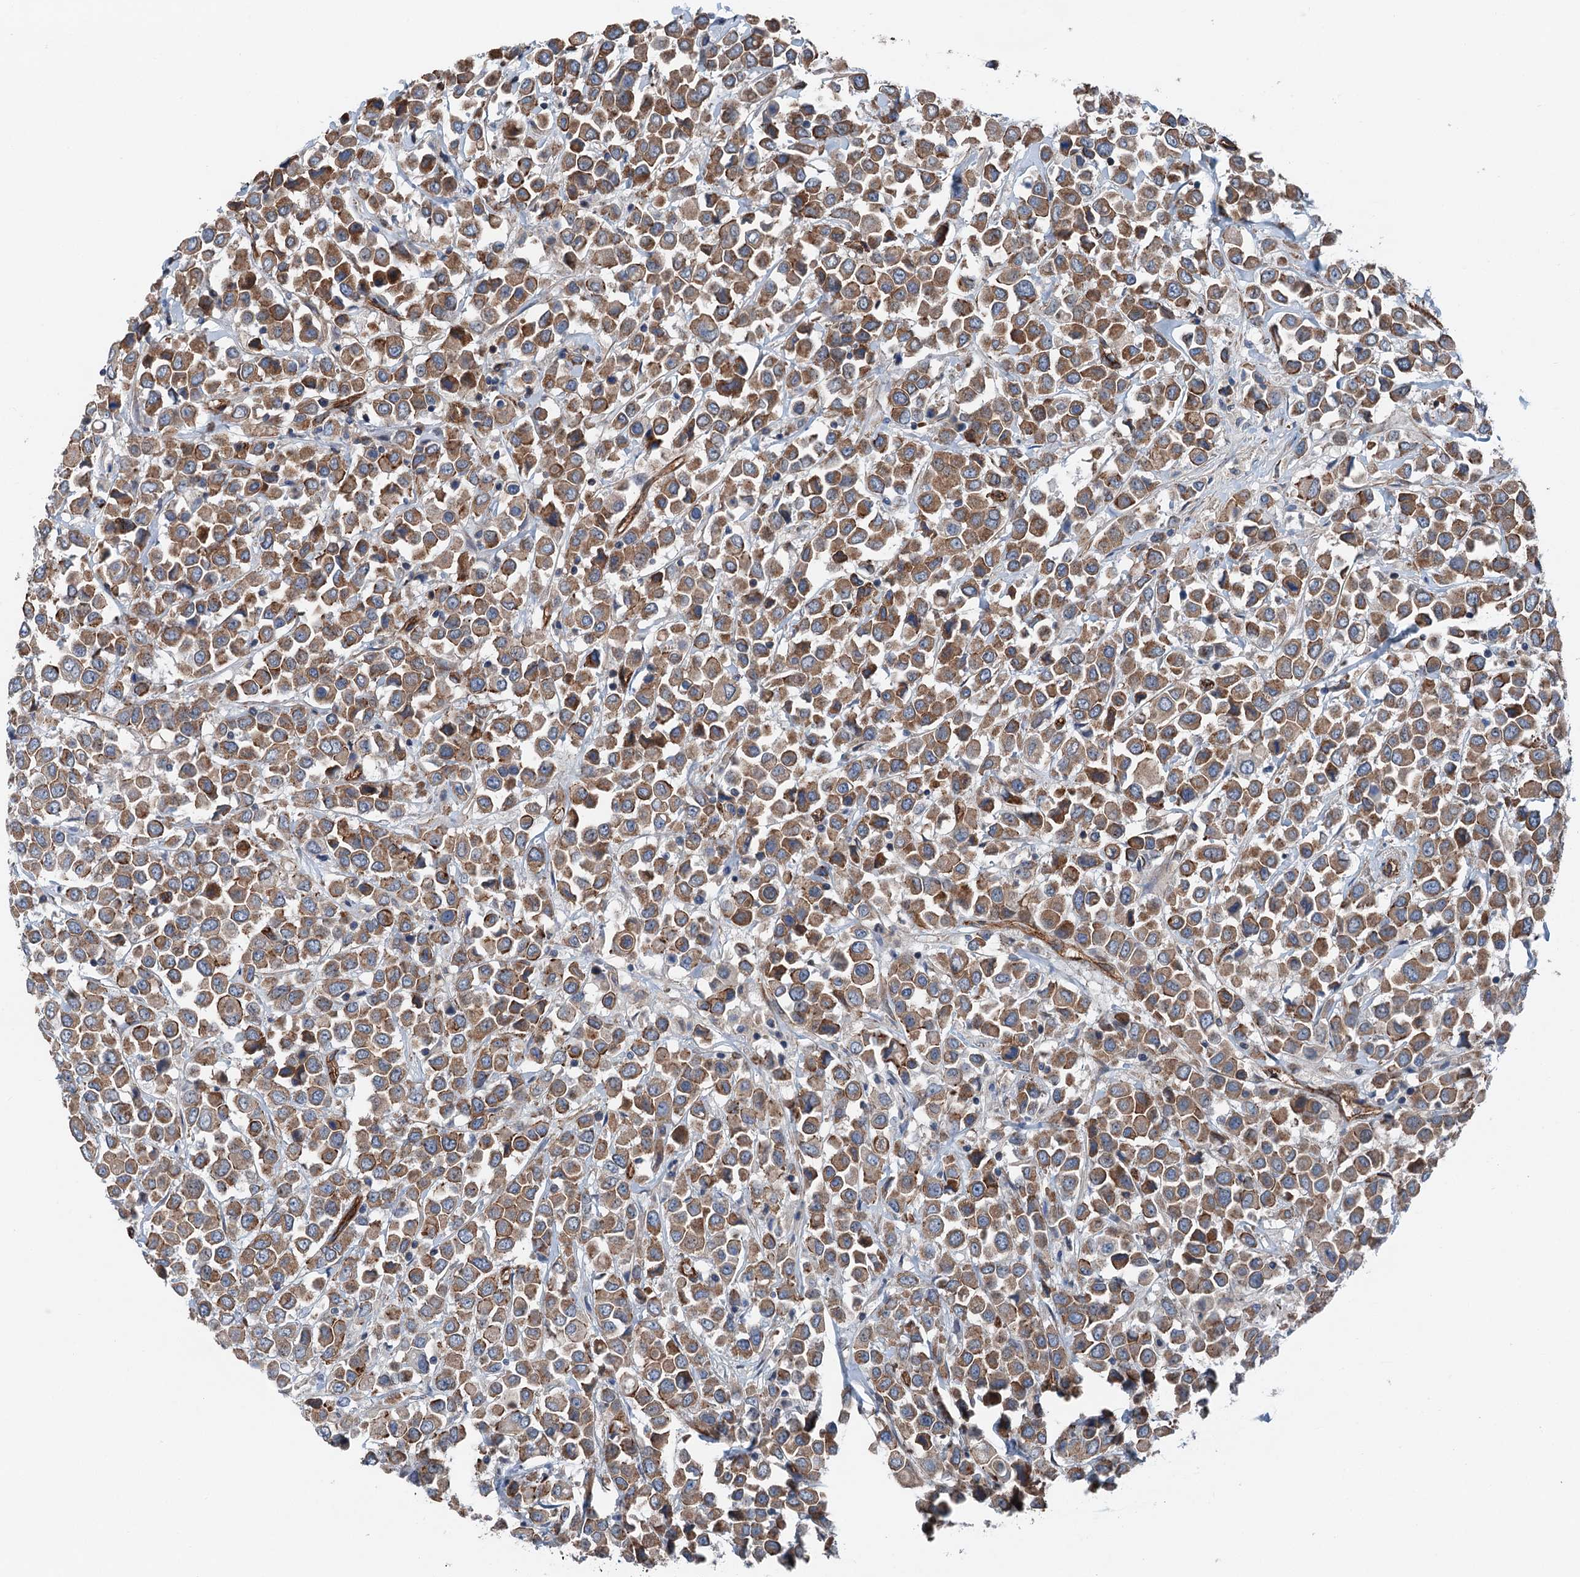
{"staining": {"intensity": "moderate", "quantity": ">75%", "location": "cytoplasmic/membranous"}, "tissue": "breast cancer", "cell_type": "Tumor cells", "image_type": "cancer", "snomed": [{"axis": "morphology", "description": "Duct carcinoma"}, {"axis": "topography", "description": "Breast"}], "caption": "Protein analysis of breast cancer (infiltrating ductal carcinoma) tissue demonstrates moderate cytoplasmic/membranous expression in approximately >75% of tumor cells.", "gene": "NMRAL1", "patient": {"sex": "female", "age": 61}}